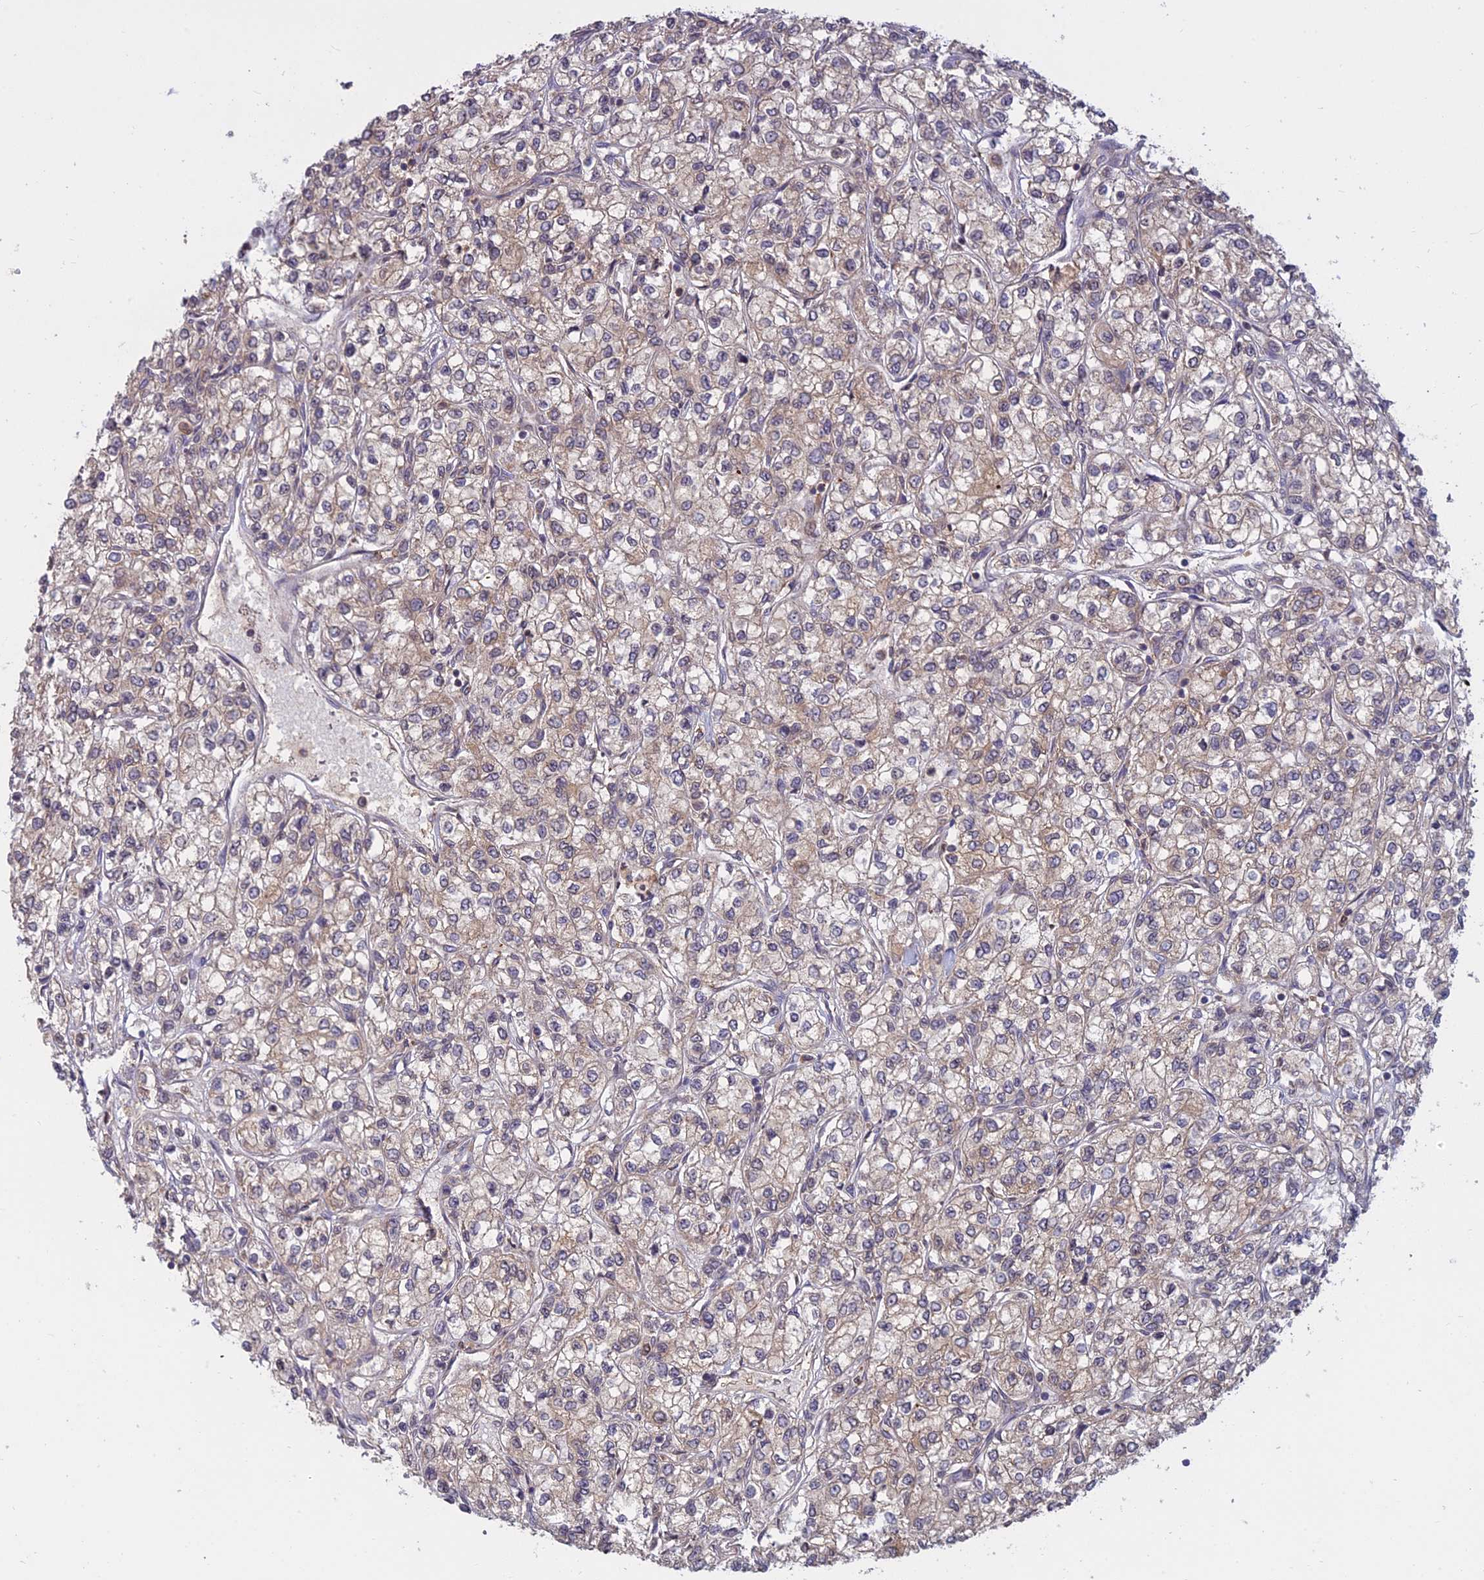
{"staining": {"intensity": "weak", "quantity": "25%-75%", "location": "cytoplasmic/membranous"}, "tissue": "renal cancer", "cell_type": "Tumor cells", "image_type": "cancer", "snomed": [{"axis": "morphology", "description": "Adenocarcinoma, NOS"}, {"axis": "topography", "description": "Kidney"}], "caption": "IHC histopathology image of neoplastic tissue: renal adenocarcinoma stained using immunohistochemistry (IHC) shows low levels of weak protein expression localized specifically in the cytoplasmic/membranous of tumor cells, appearing as a cytoplasmic/membranous brown color.", "gene": "TMEM208", "patient": {"sex": "male", "age": 80}}